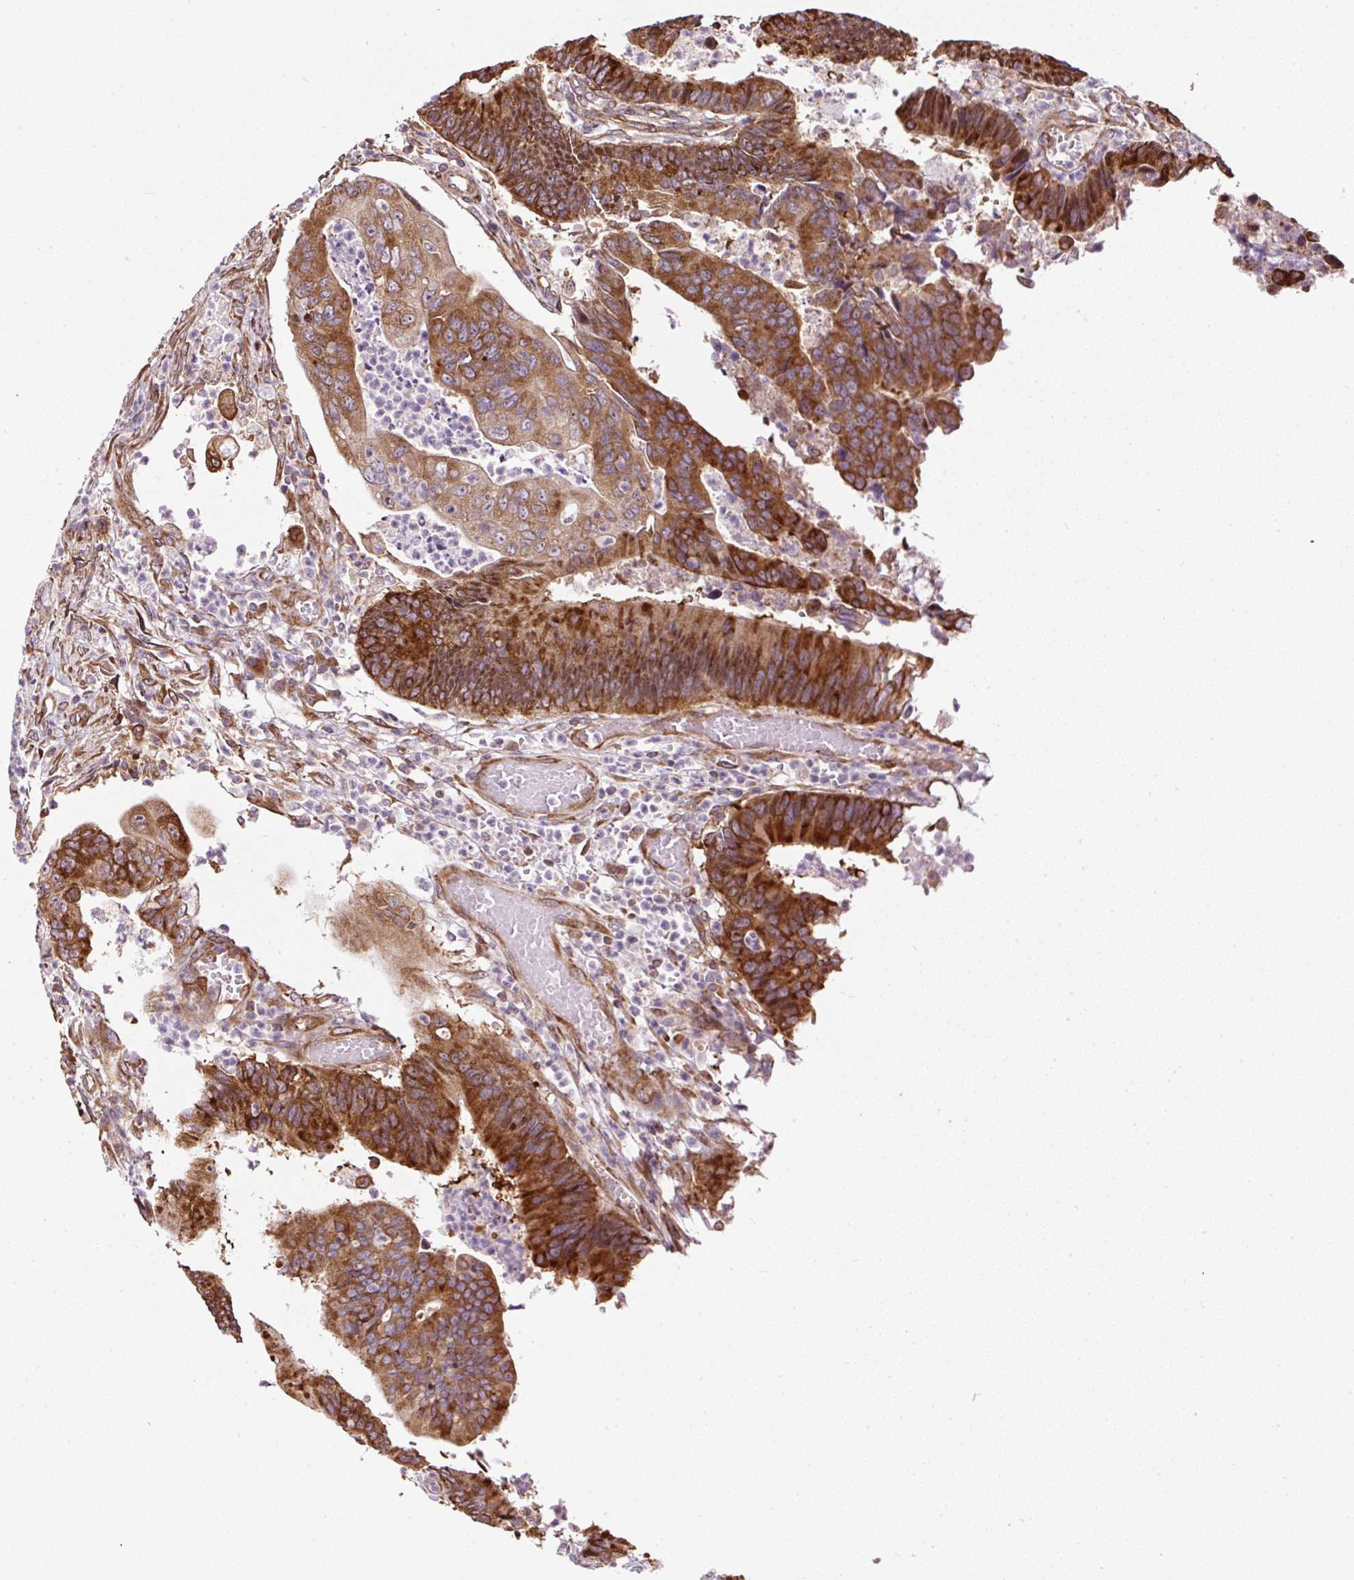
{"staining": {"intensity": "strong", "quantity": ">75%", "location": "cytoplasmic/membranous"}, "tissue": "colorectal cancer", "cell_type": "Tumor cells", "image_type": "cancer", "snomed": [{"axis": "morphology", "description": "Adenocarcinoma, NOS"}, {"axis": "topography", "description": "Colon"}], "caption": "The immunohistochemical stain labels strong cytoplasmic/membranous positivity in tumor cells of adenocarcinoma (colorectal) tissue.", "gene": "KDM4E", "patient": {"sex": "female", "age": 67}}